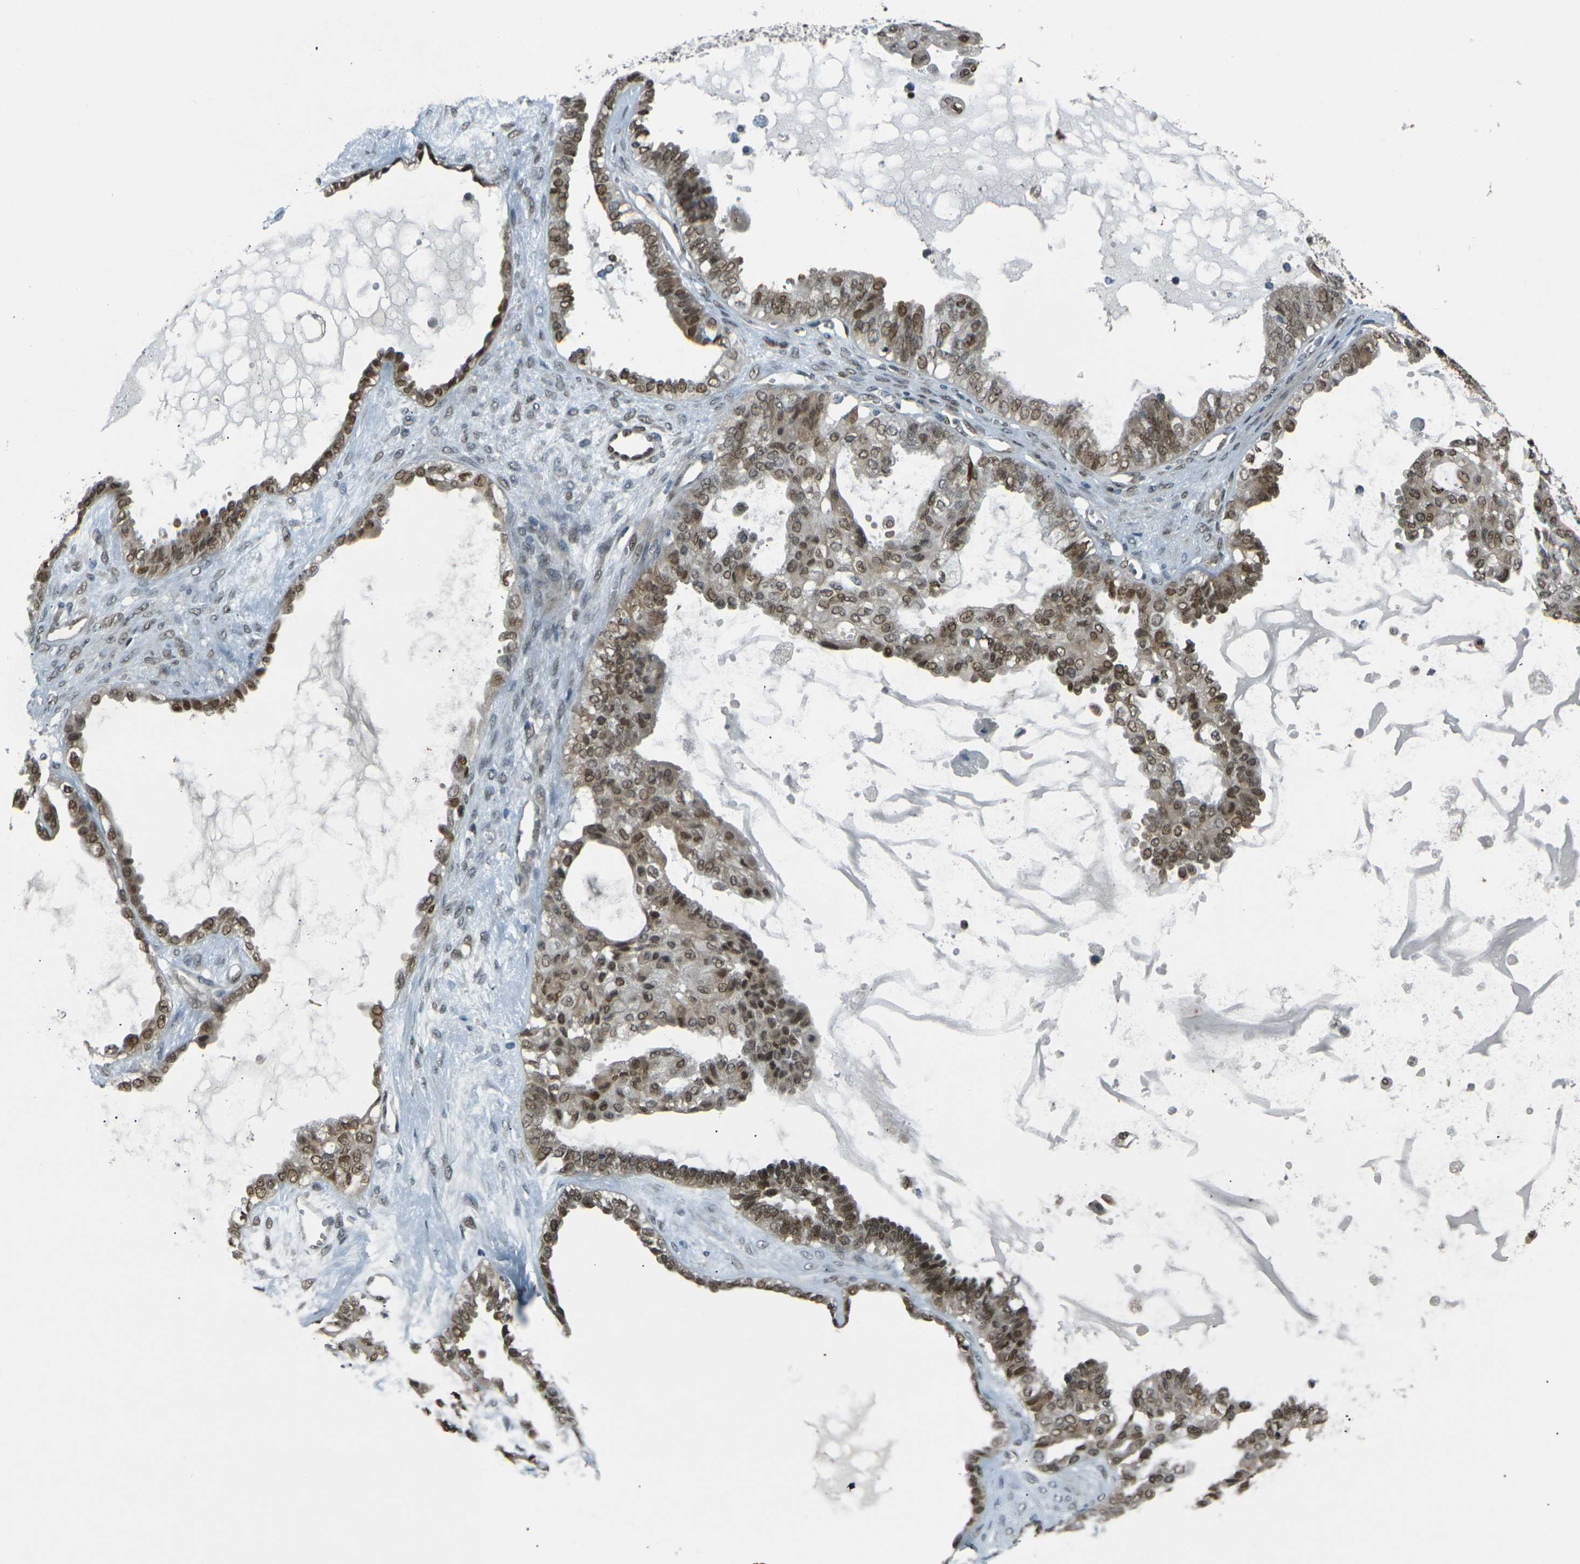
{"staining": {"intensity": "moderate", "quantity": ">75%", "location": "nuclear"}, "tissue": "ovarian cancer", "cell_type": "Tumor cells", "image_type": "cancer", "snomed": [{"axis": "morphology", "description": "Carcinoma, NOS"}, {"axis": "morphology", "description": "Carcinoma, endometroid"}, {"axis": "topography", "description": "Ovary"}], "caption": "Immunohistochemical staining of human endometroid carcinoma (ovarian) exhibits medium levels of moderate nuclear protein staining in approximately >75% of tumor cells.", "gene": "NHEJ1", "patient": {"sex": "female", "age": 50}}